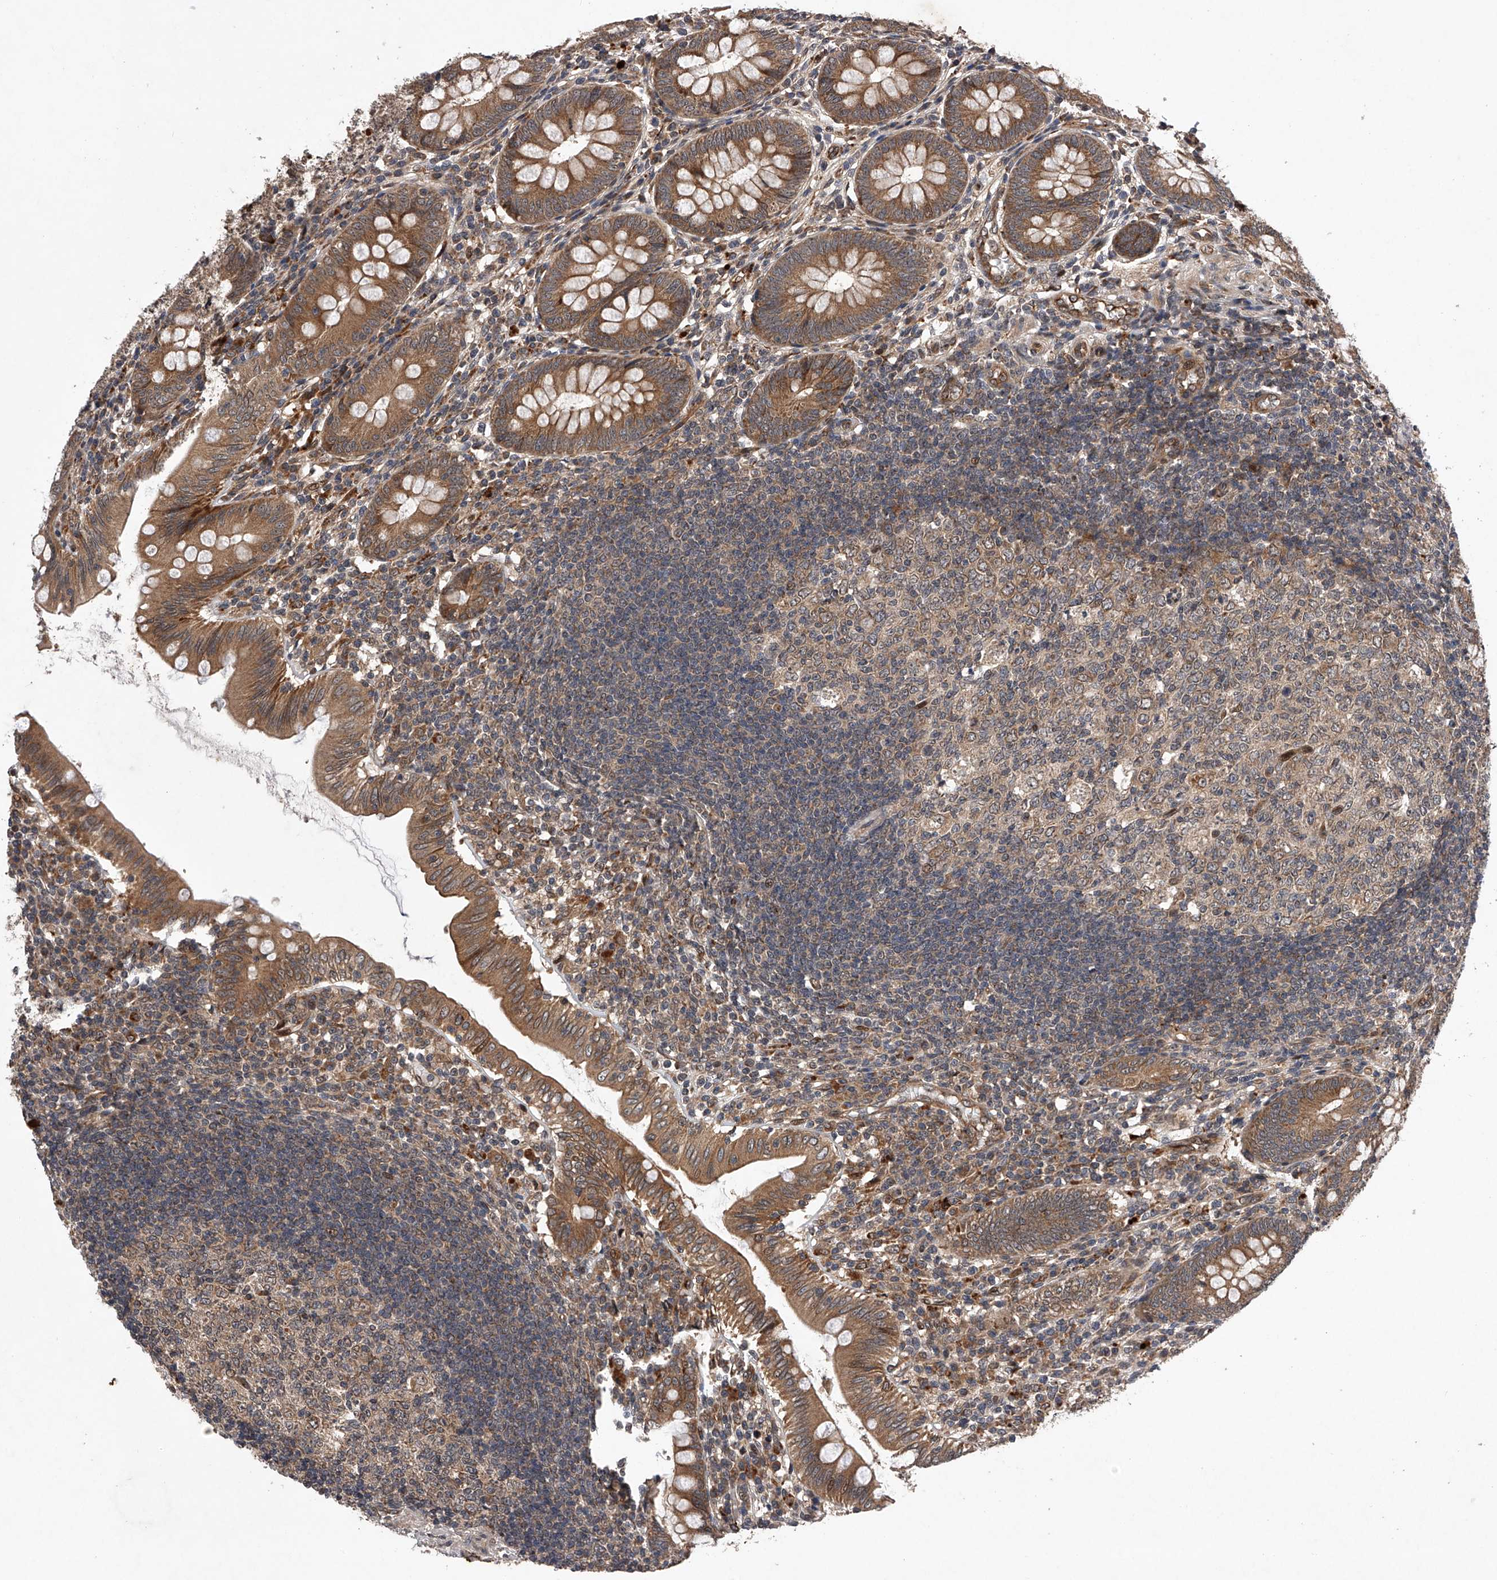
{"staining": {"intensity": "strong", "quantity": ">75%", "location": "cytoplasmic/membranous"}, "tissue": "appendix", "cell_type": "Glandular cells", "image_type": "normal", "snomed": [{"axis": "morphology", "description": "Normal tissue, NOS"}, {"axis": "topography", "description": "Appendix"}], "caption": "DAB immunohistochemical staining of unremarkable appendix demonstrates strong cytoplasmic/membranous protein staining in approximately >75% of glandular cells. (DAB = brown stain, brightfield microscopy at high magnification).", "gene": "MAP3K11", "patient": {"sex": "male", "age": 14}}